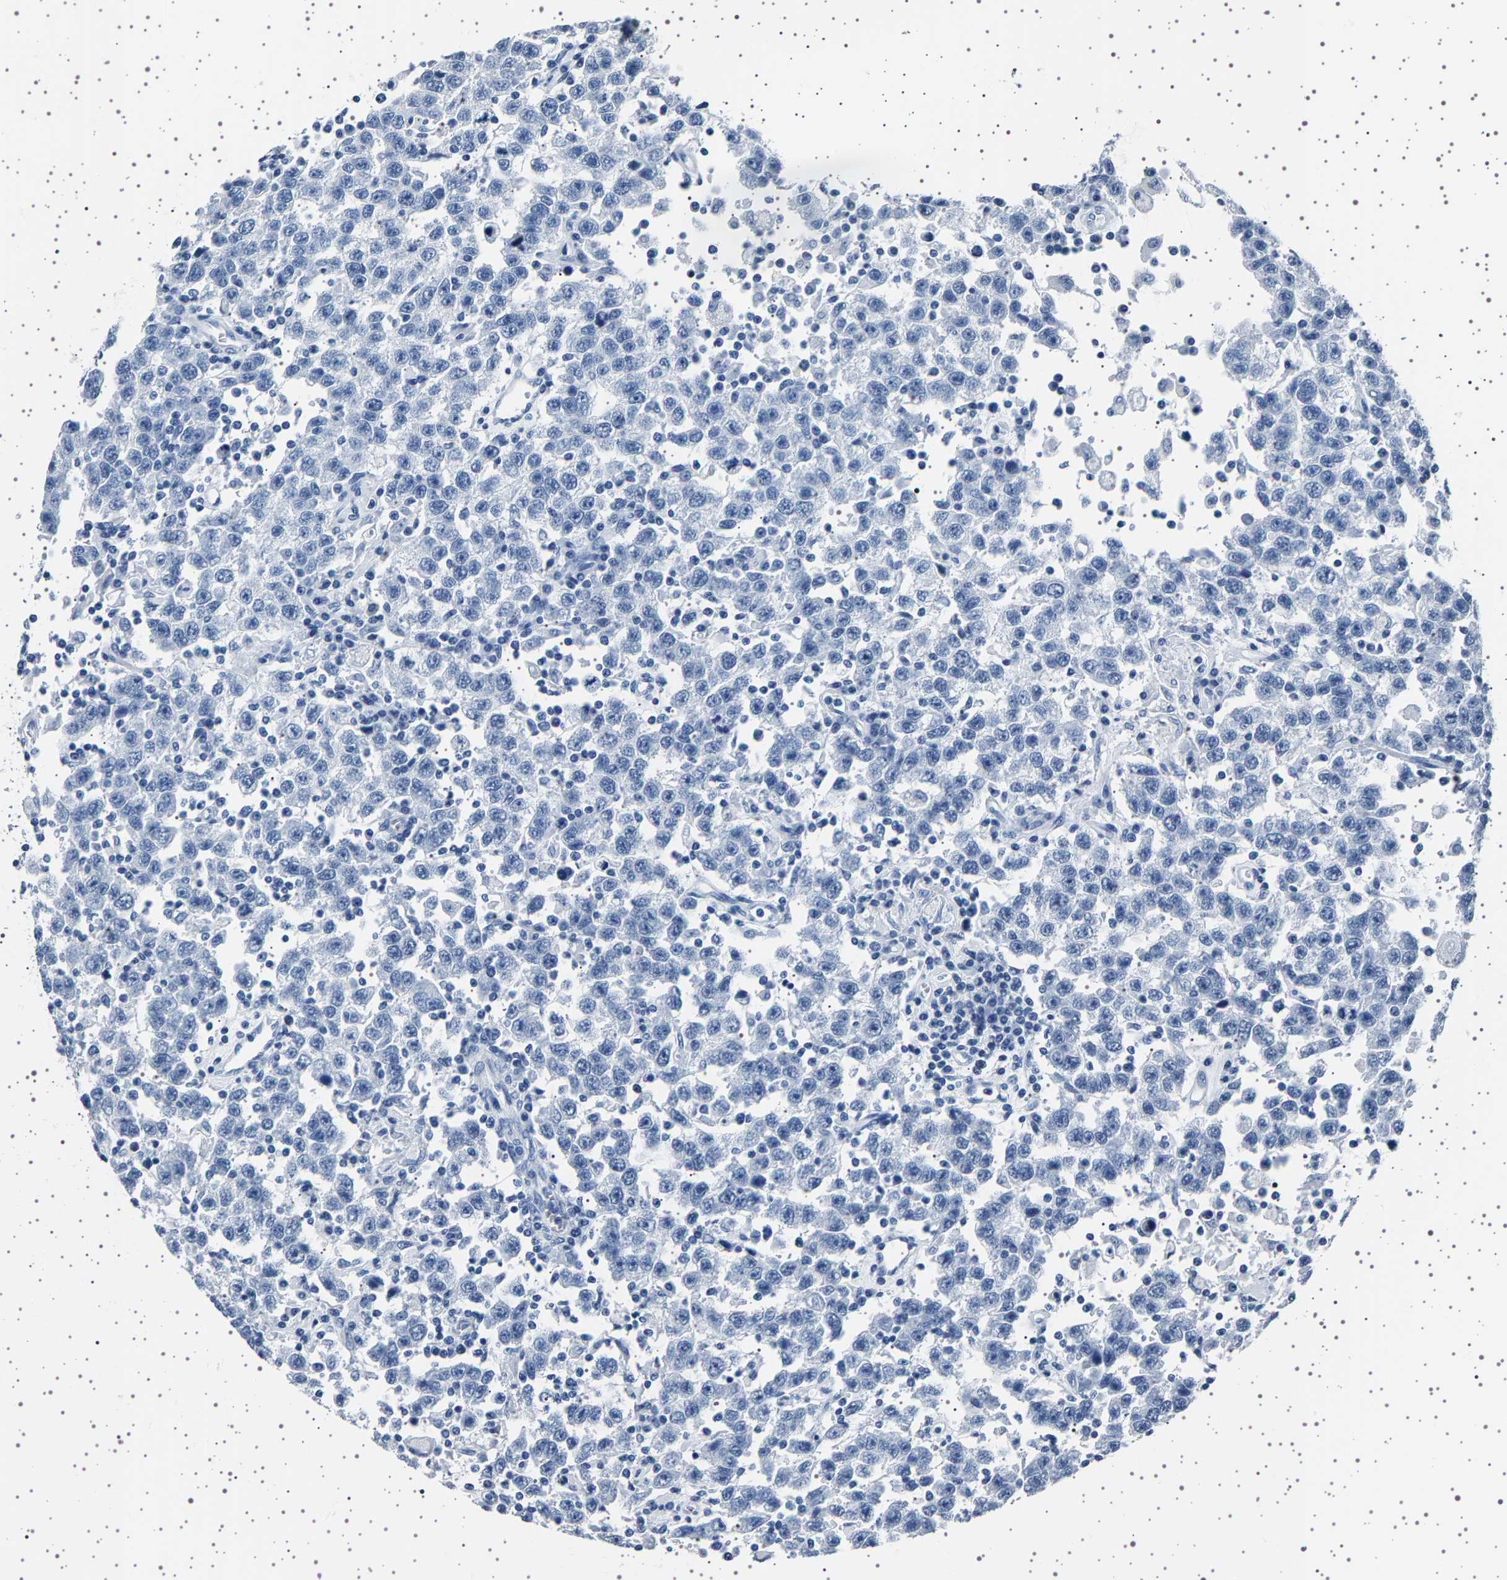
{"staining": {"intensity": "negative", "quantity": "none", "location": "none"}, "tissue": "testis cancer", "cell_type": "Tumor cells", "image_type": "cancer", "snomed": [{"axis": "morphology", "description": "Seminoma, NOS"}, {"axis": "topography", "description": "Testis"}], "caption": "IHC histopathology image of neoplastic tissue: testis cancer stained with DAB reveals no significant protein expression in tumor cells.", "gene": "TFF3", "patient": {"sex": "male", "age": 41}}